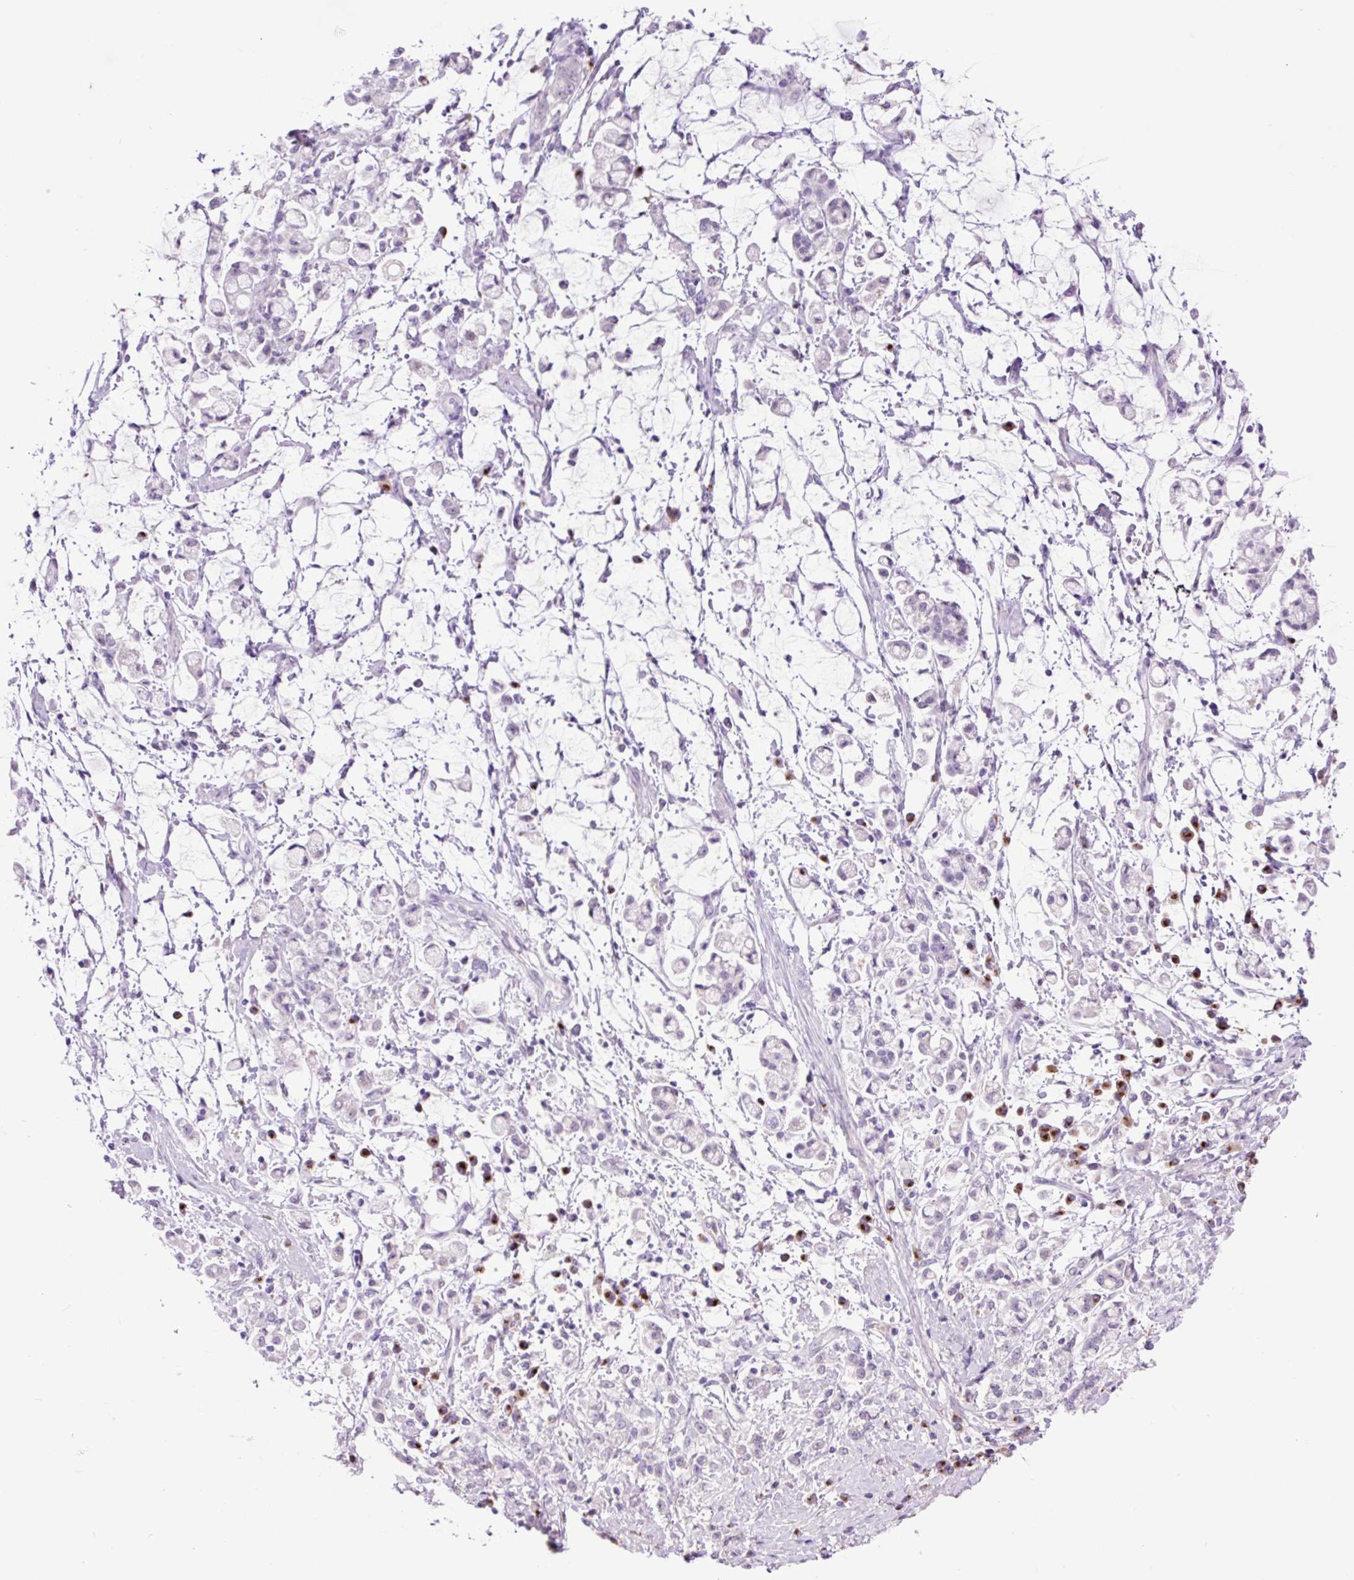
{"staining": {"intensity": "negative", "quantity": "none", "location": "none"}, "tissue": "stomach cancer", "cell_type": "Tumor cells", "image_type": "cancer", "snomed": [{"axis": "morphology", "description": "Adenocarcinoma, NOS"}, {"axis": "topography", "description": "Stomach"}], "caption": "A micrograph of human stomach adenocarcinoma is negative for staining in tumor cells. Brightfield microscopy of immunohistochemistry (IHC) stained with DAB (brown) and hematoxylin (blue), captured at high magnification.", "gene": "MFSD3", "patient": {"sex": "female", "age": 60}}